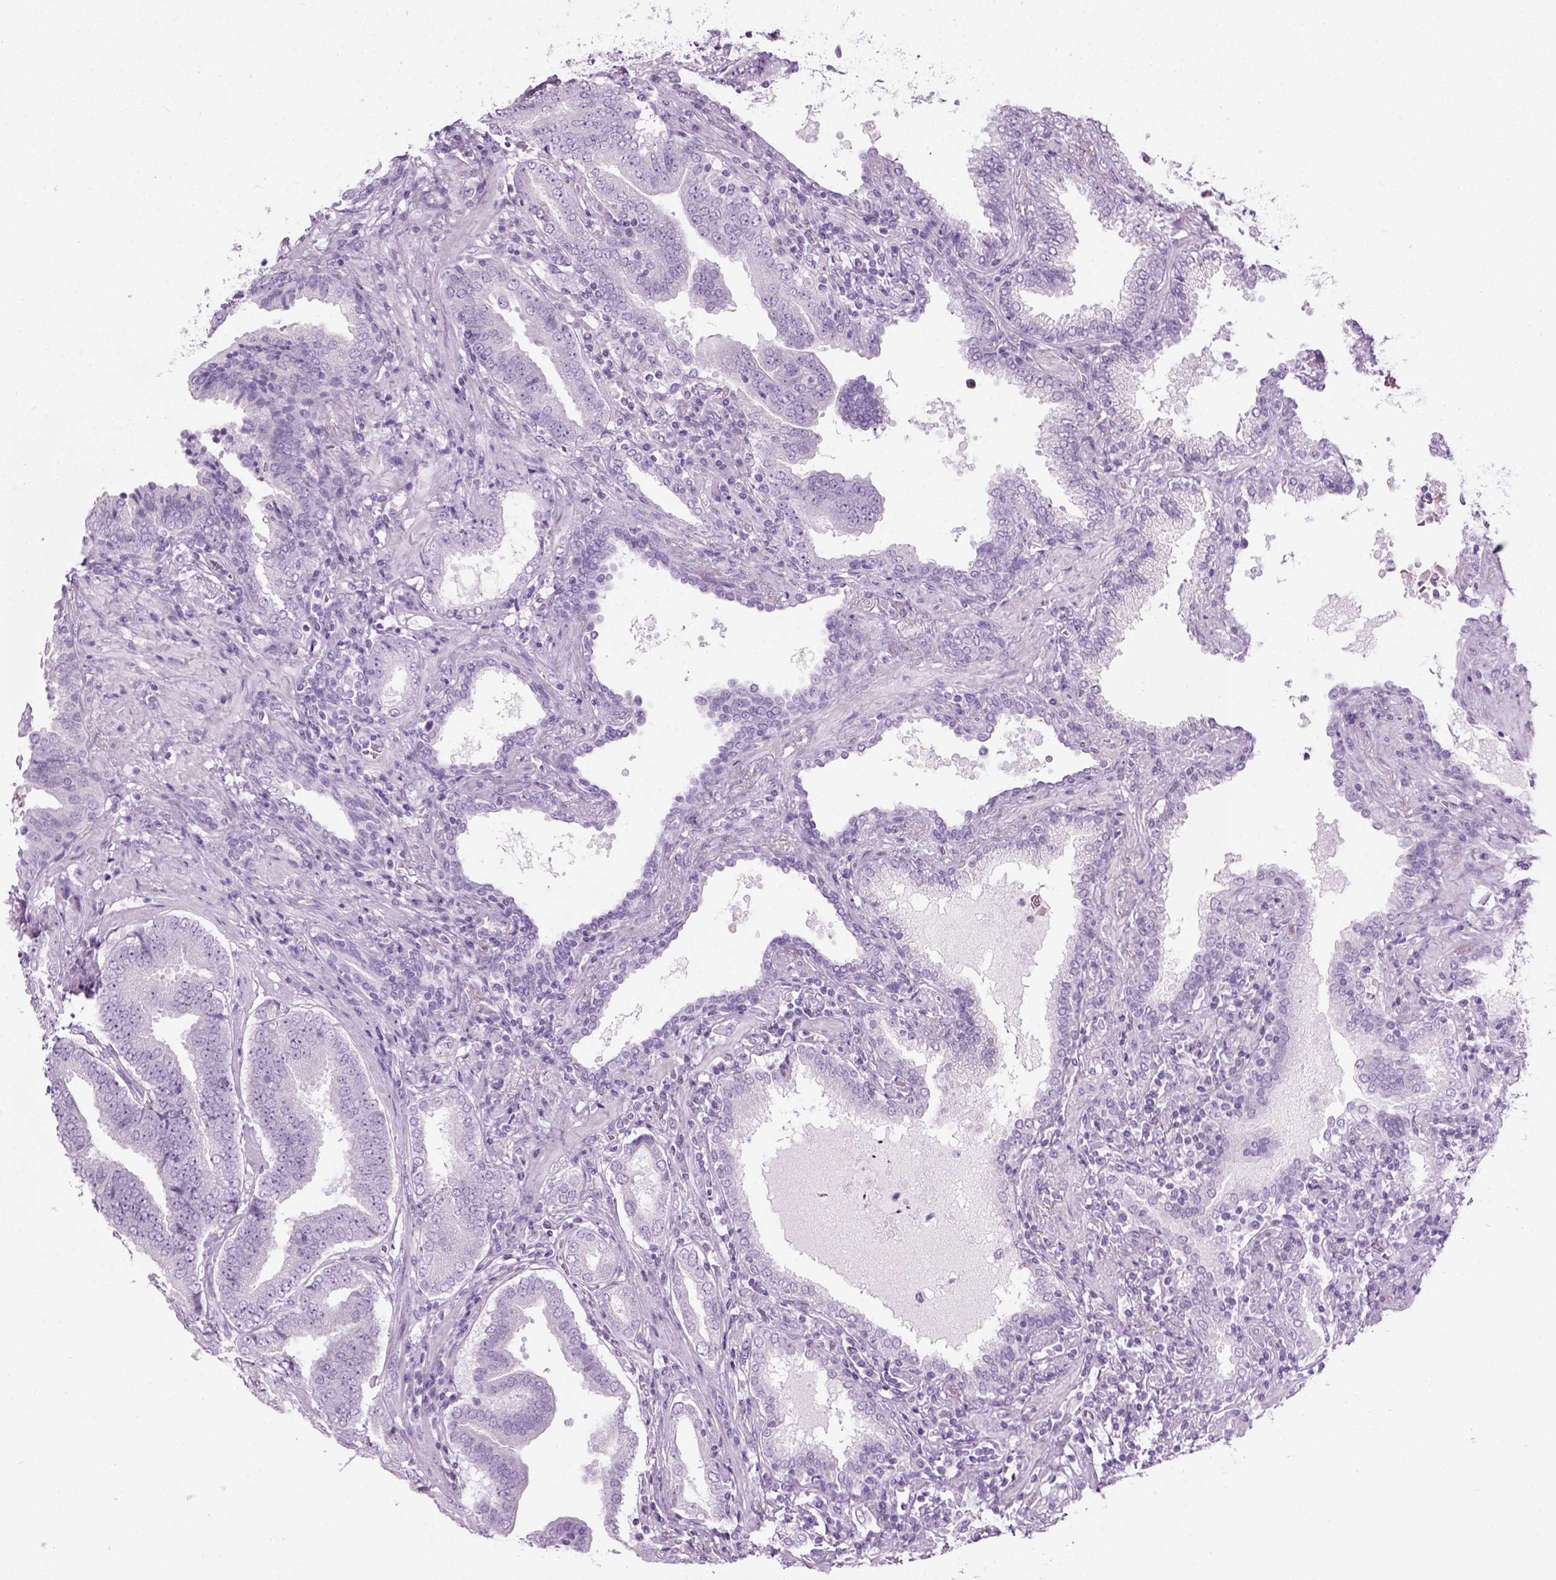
{"staining": {"intensity": "negative", "quantity": "none", "location": "none"}, "tissue": "prostate cancer", "cell_type": "Tumor cells", "image_type": "cancer", "snomed": [{"axis": "morphology", "description": "Adenocarcinoma, NOS"}, {"axis": "topography", "description": "Prostate"}], "caption": "DAB (3,3'-diaminobenzidine) immunohistochemical staining of human prostate adenocarcinoma exhibits no significant positivity in tumor cells.", "gene": "CIBAR2", "patient": {"sex": "male", "age": 64}}